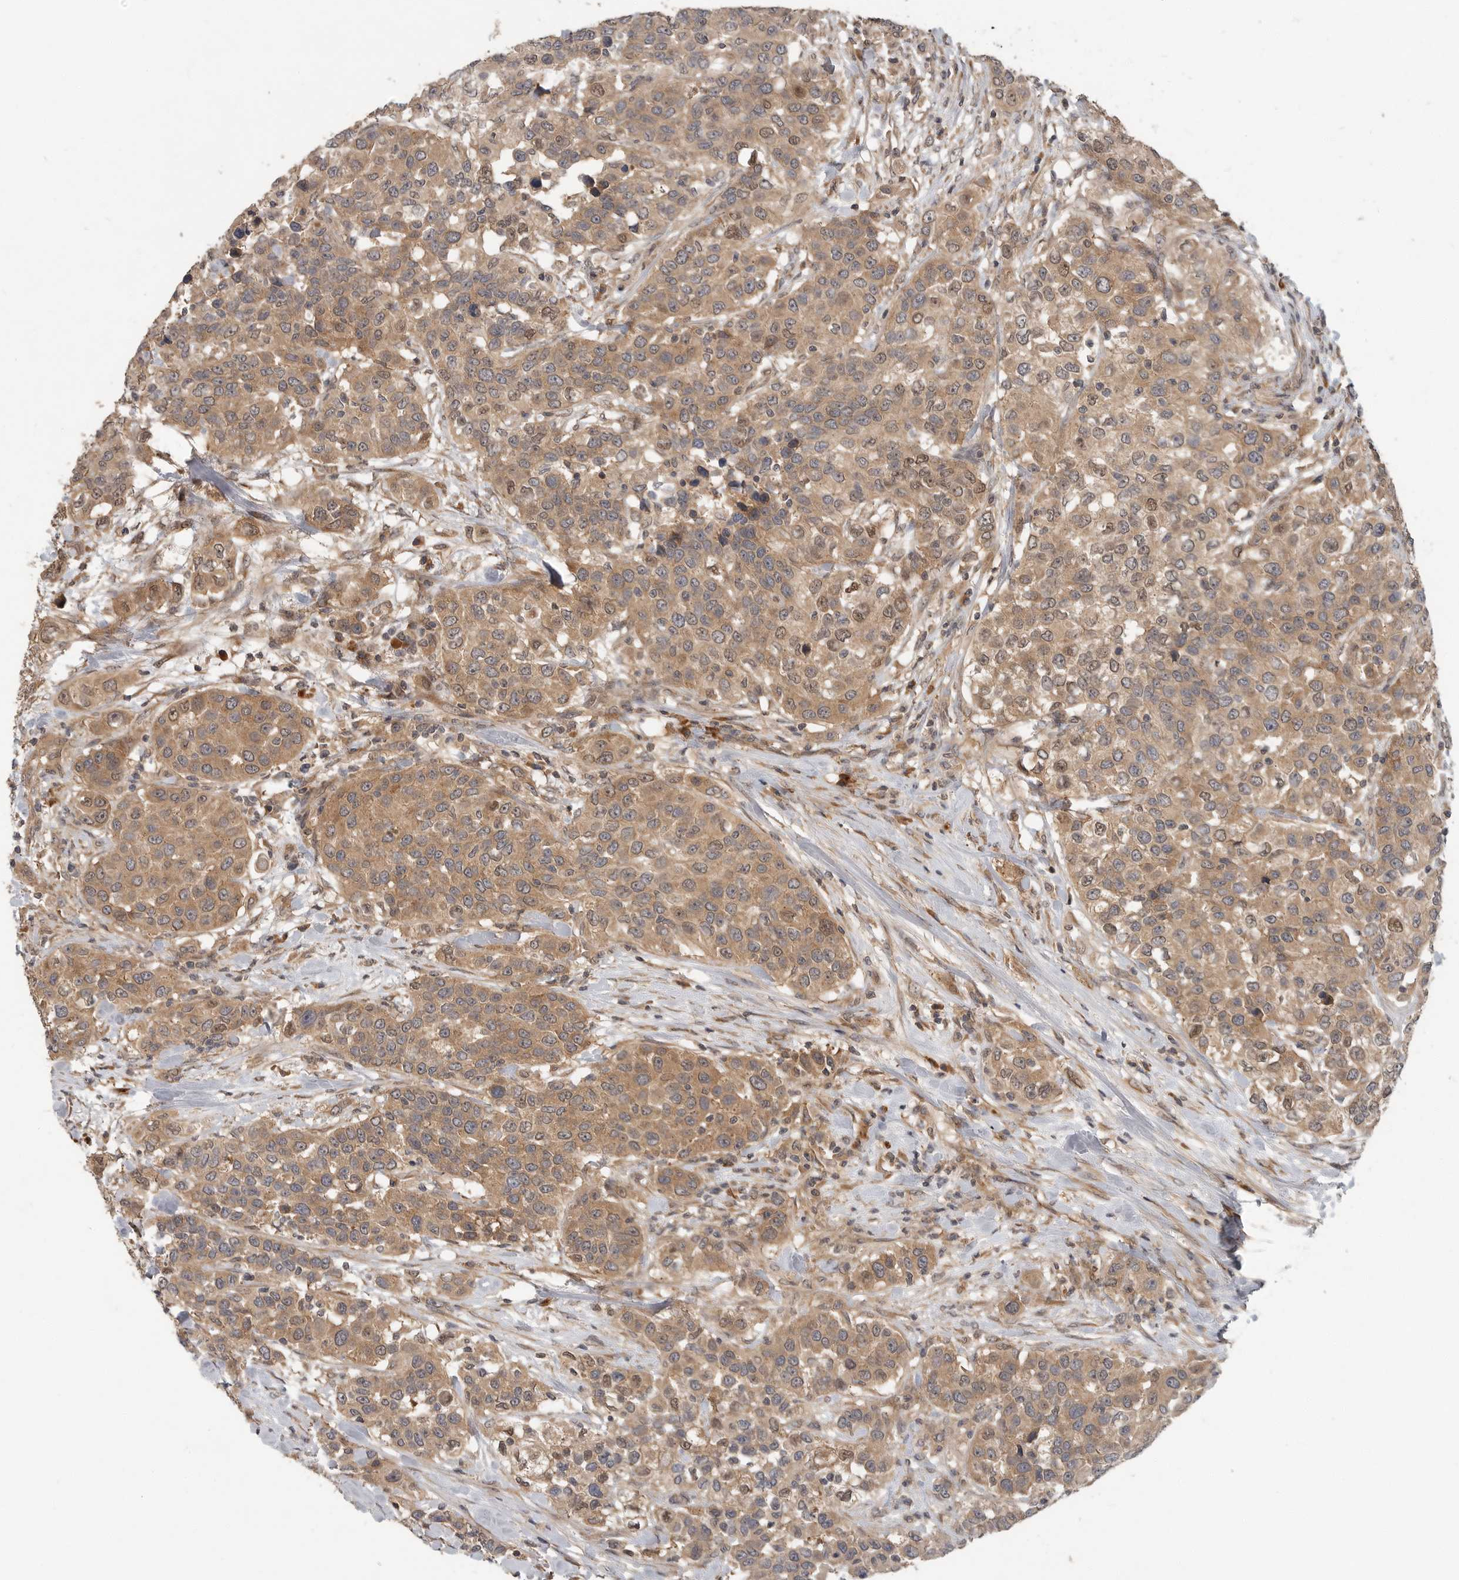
{"staining": {"intensity": "moderate", "quantity": ">75%", "location": "cytoplasmic/membranous,nuclear"}, "tissue": "urothelial cancer", "cell_type": "Tumor cells", "image_type": "cancer", "snomed": [{"axis": "morphology", "description": "Urothelial carcinoma, High grade"}, {"axis": "topography", "description": "Urinary bladder"}], "caption": "Protein staining demonstrates moderate cytoplasmic/membranous and nuclear staining in about >75% of tumor cells in urothelial cancer.", "gene": "OSBPL9", "patient": {"sex": "female", "age": 80}}